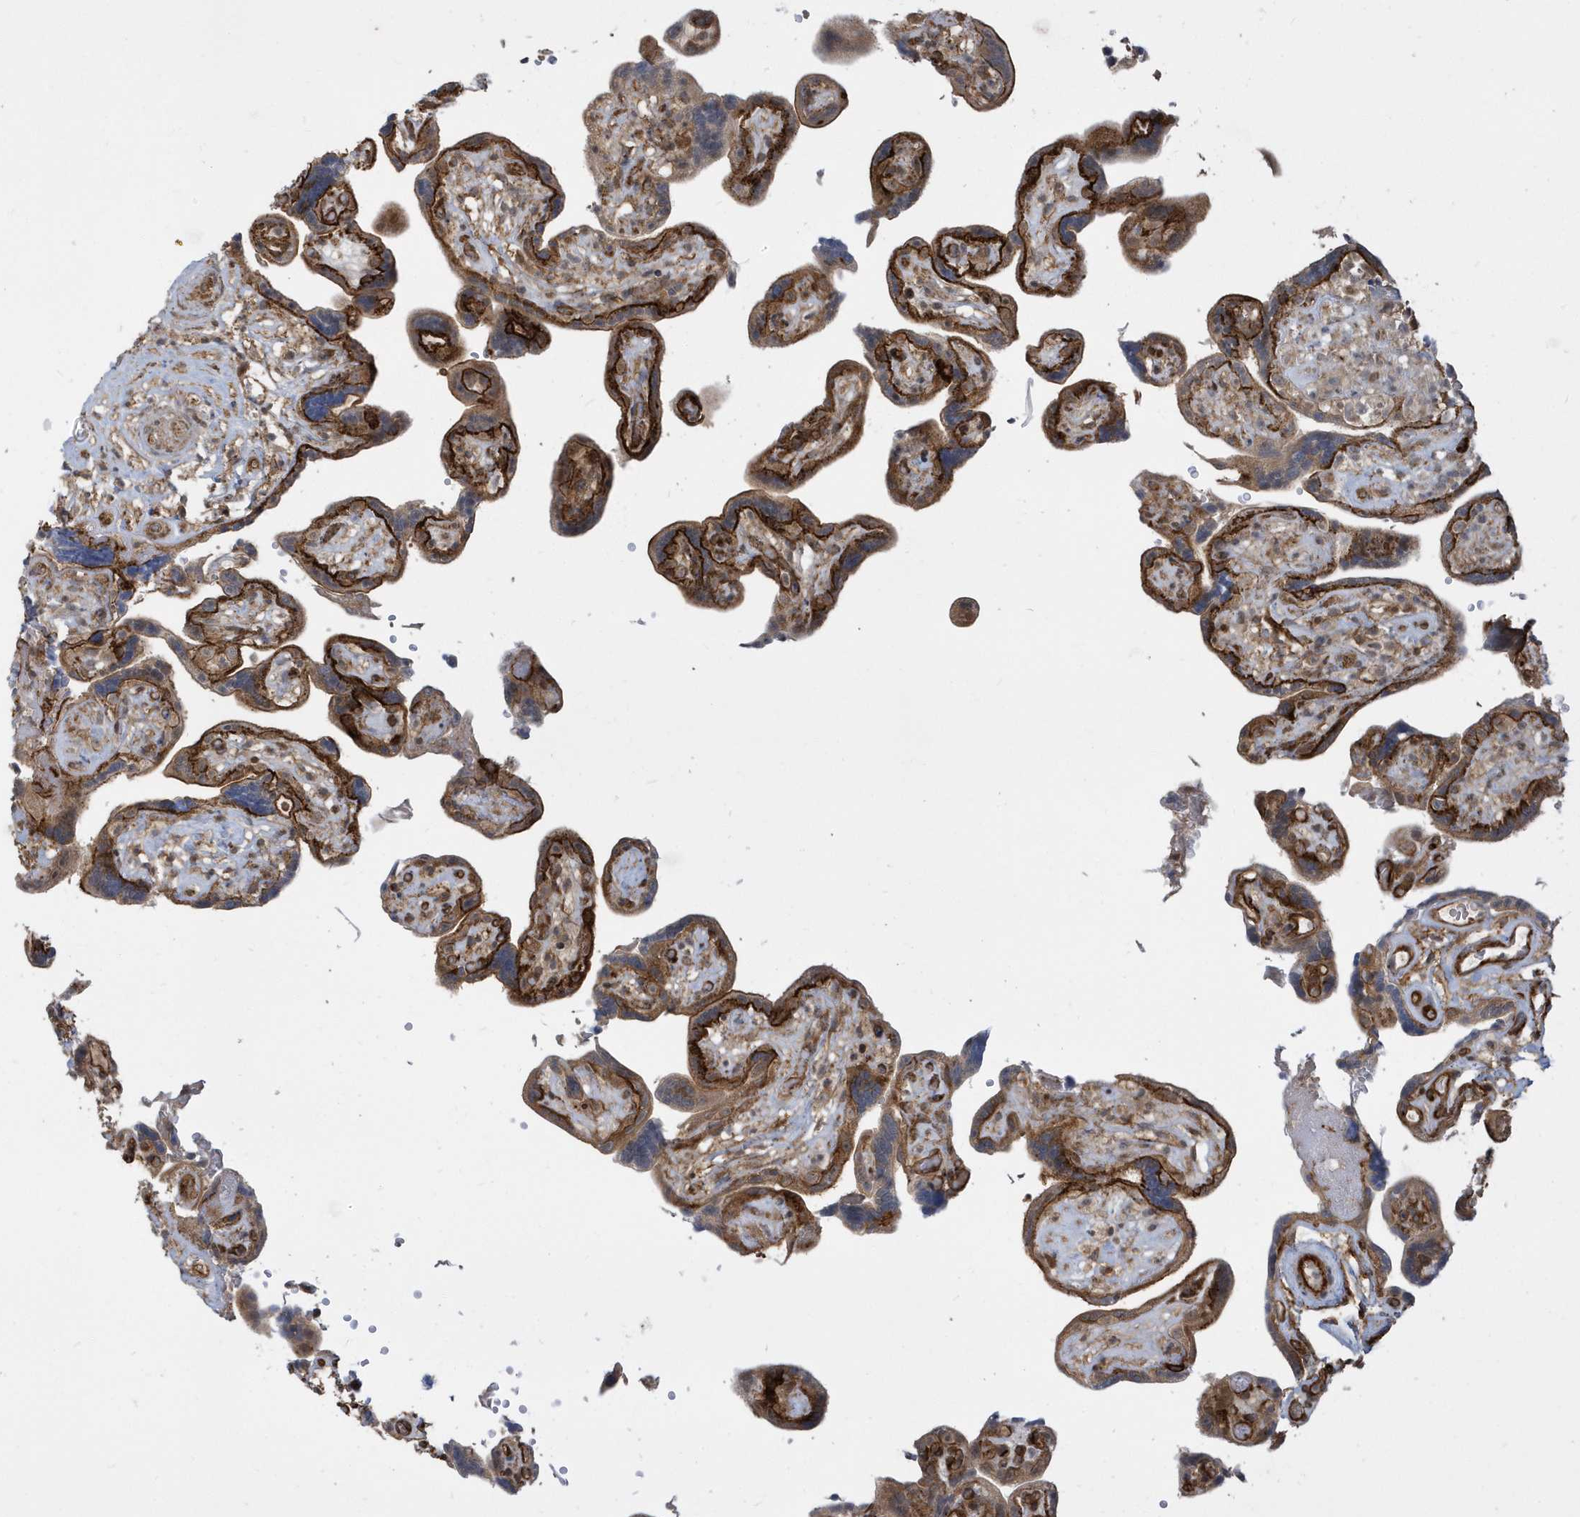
{"staining": {"intensity": "moderate", "quantity": ">75%", "location": "cytoplasmic/membranous"}, "tissue": "placenta", "cell_type": "Decidual cells", "image_type": "normal", "snomed": [{"axis": "morphology", "description": "Normal tissue, NOS"}, {"axis": "topography", "description": "Placenta"}], "caption": "Benign placenta shows moderate cytoplasmic/membranous expression in approximately >75% of decidual cells, visualized by immunohistochemistry.", "gene": "HRH4", "patient": {"sex": "female", "age": 30}}